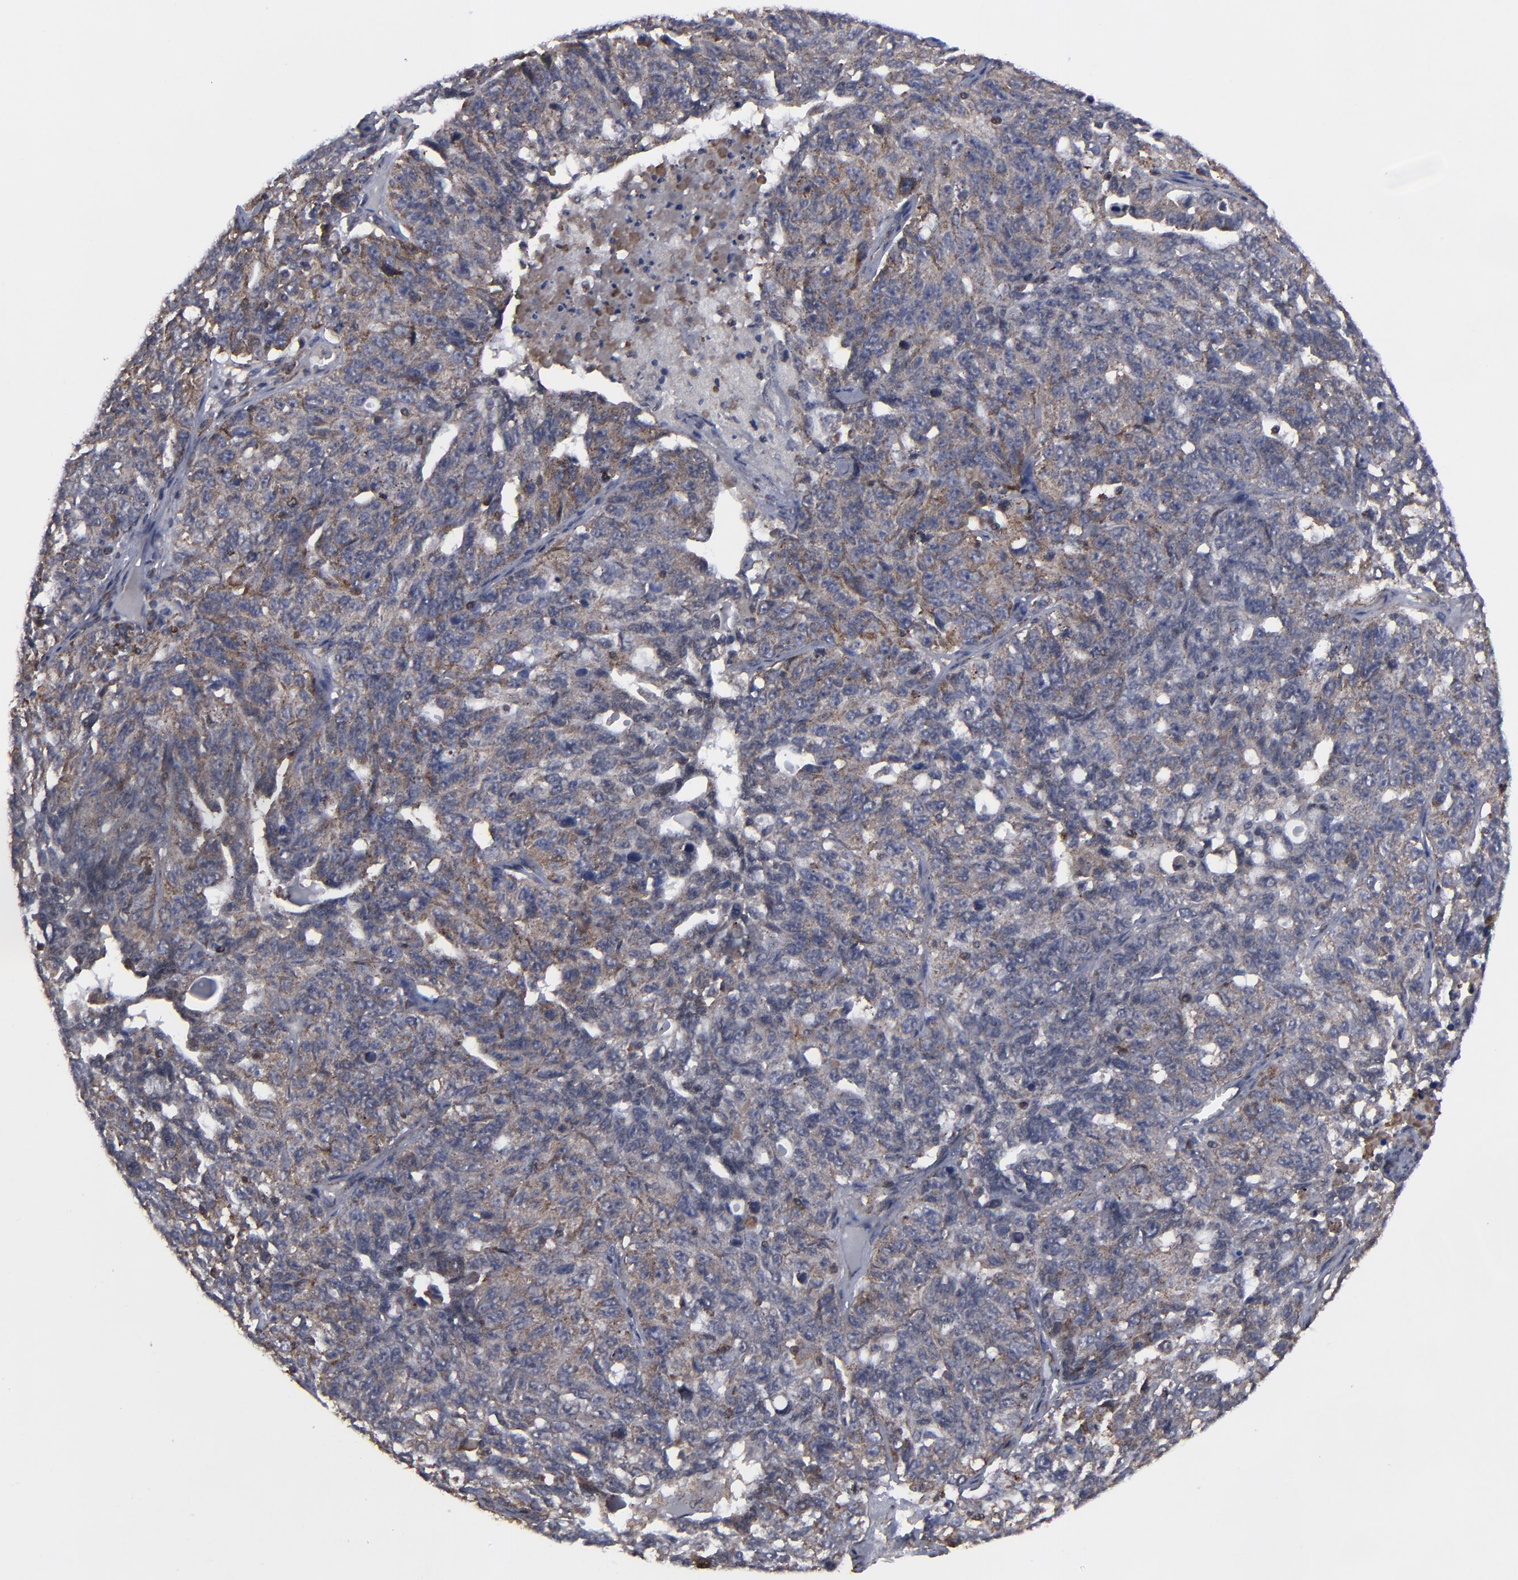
{"staining": {"intensity": "moderate", "quantity": ">75%", "location": "cytoplasmic/membranous"}, "tissue": "ovarian cancer", "cell_type": "Tumor cells", "image_type": "cancer", "snomed": [{"axis": "morphology", "description": "Cystadenocarcinoma, serous, NOS"}, {"axis": "topography", "description": "Ovary"}], "caption": "Serous cystadenocarcinoma (ovarian) stained with a brown dye exhibits moderate cytoplasmic/membranous positive staining in approximately >75% of tumor cells.", "gene": "KIAA2026", "patient": {"sex": "female", "age": 71}}